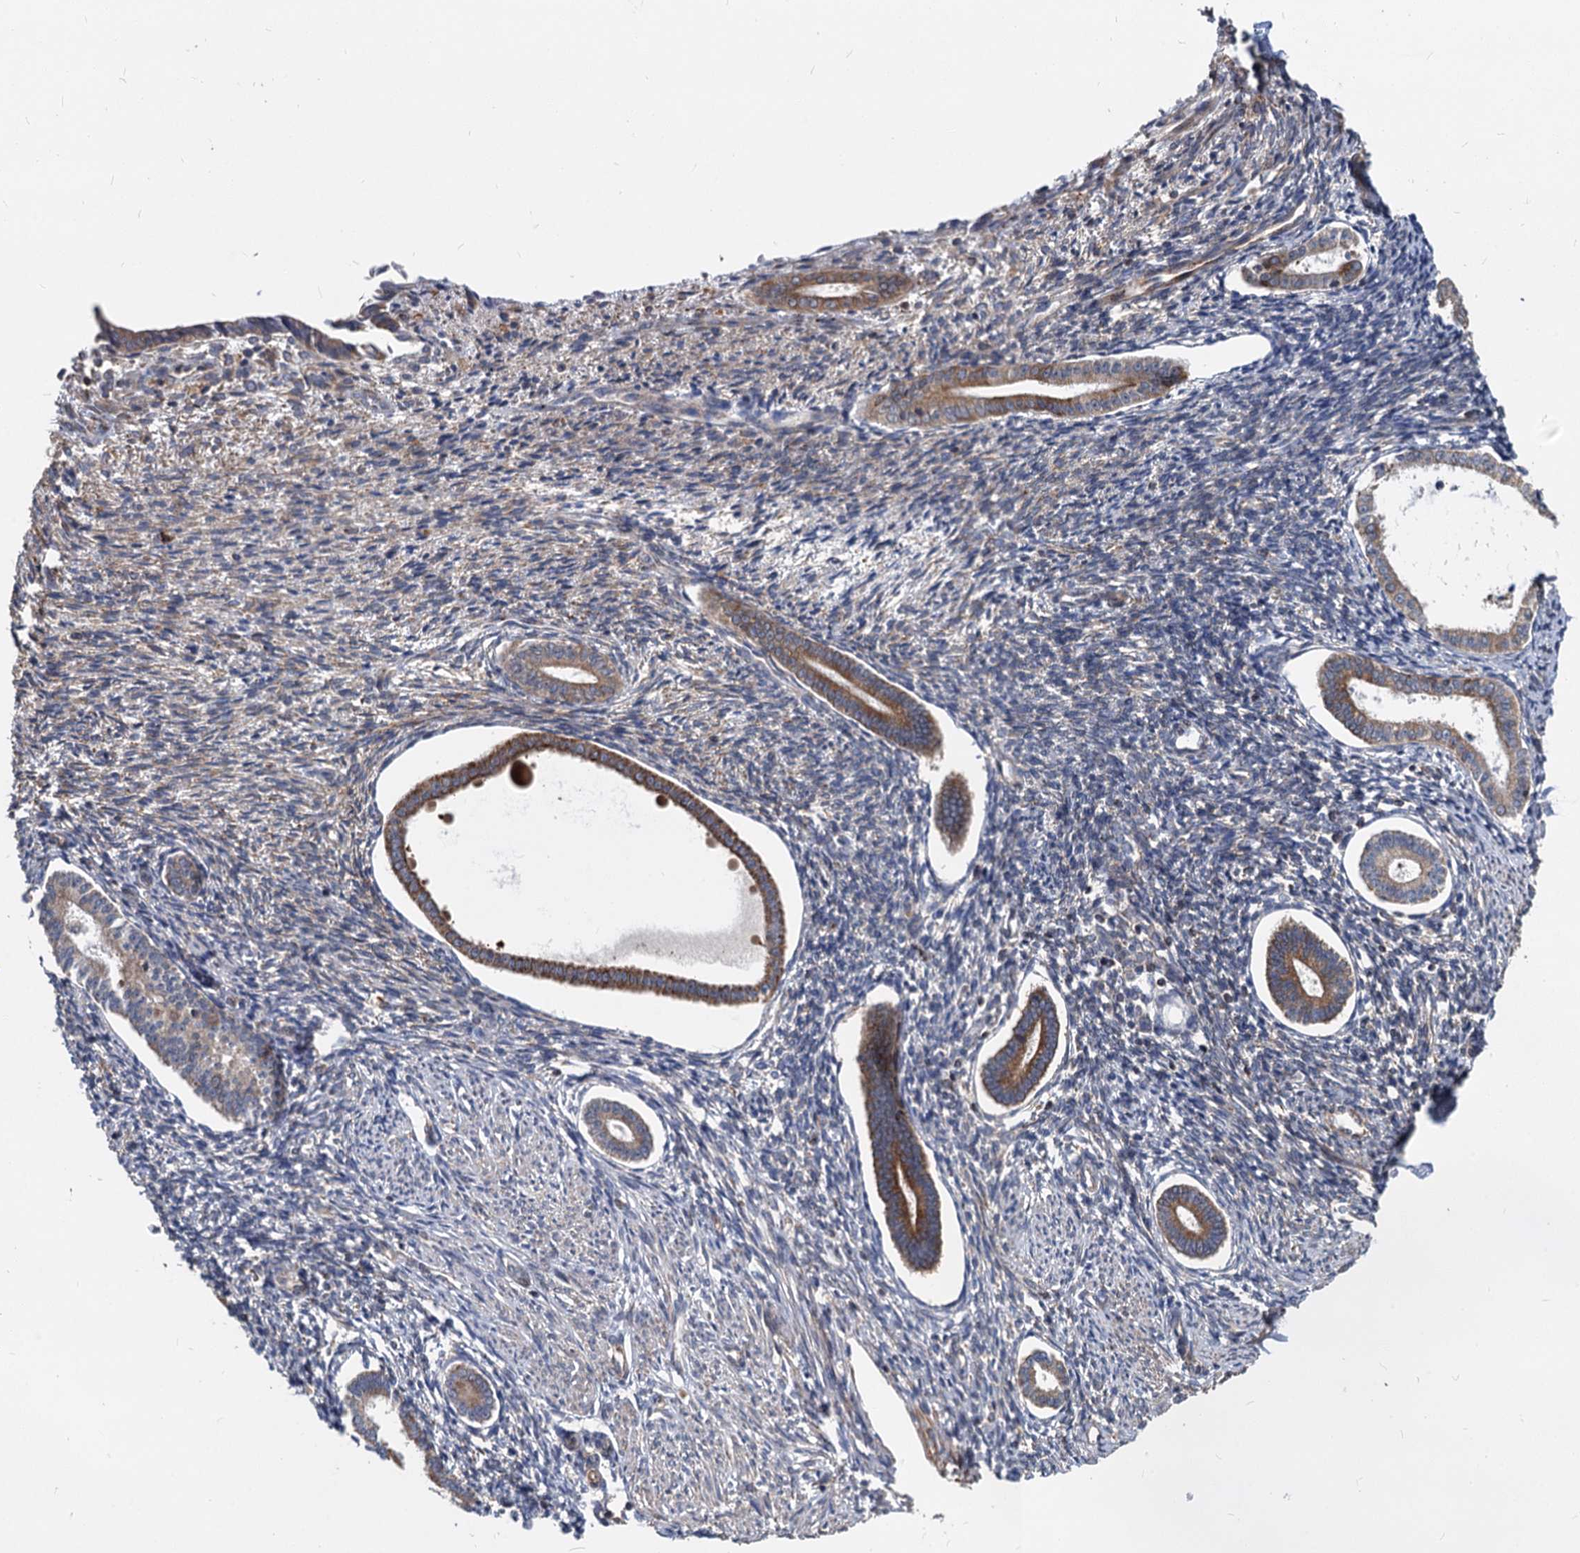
{"staining": {"intensity": "moderate", "quantity": "25%-75%", "location": "cytoplasmic/membranous"}, "tissue": "endometrium", "cell_type": "Cells in endometrial stroma", "image_type": "normal", "snomed": [{"axis": "morphology", "description": "Normal tissue, NOS"}, {"axis": "topography", "description": "Endometrium"}], "caption": "Immunohistochemical staining of unremarkable human endometrium displays 25%-75% levels of moderate cytoplasmic/membranous protein staining in about 25%-75% of cells in endometrial stroma.", "gene": "STIM1", "patient": {"sex": "female", "age": 56}}